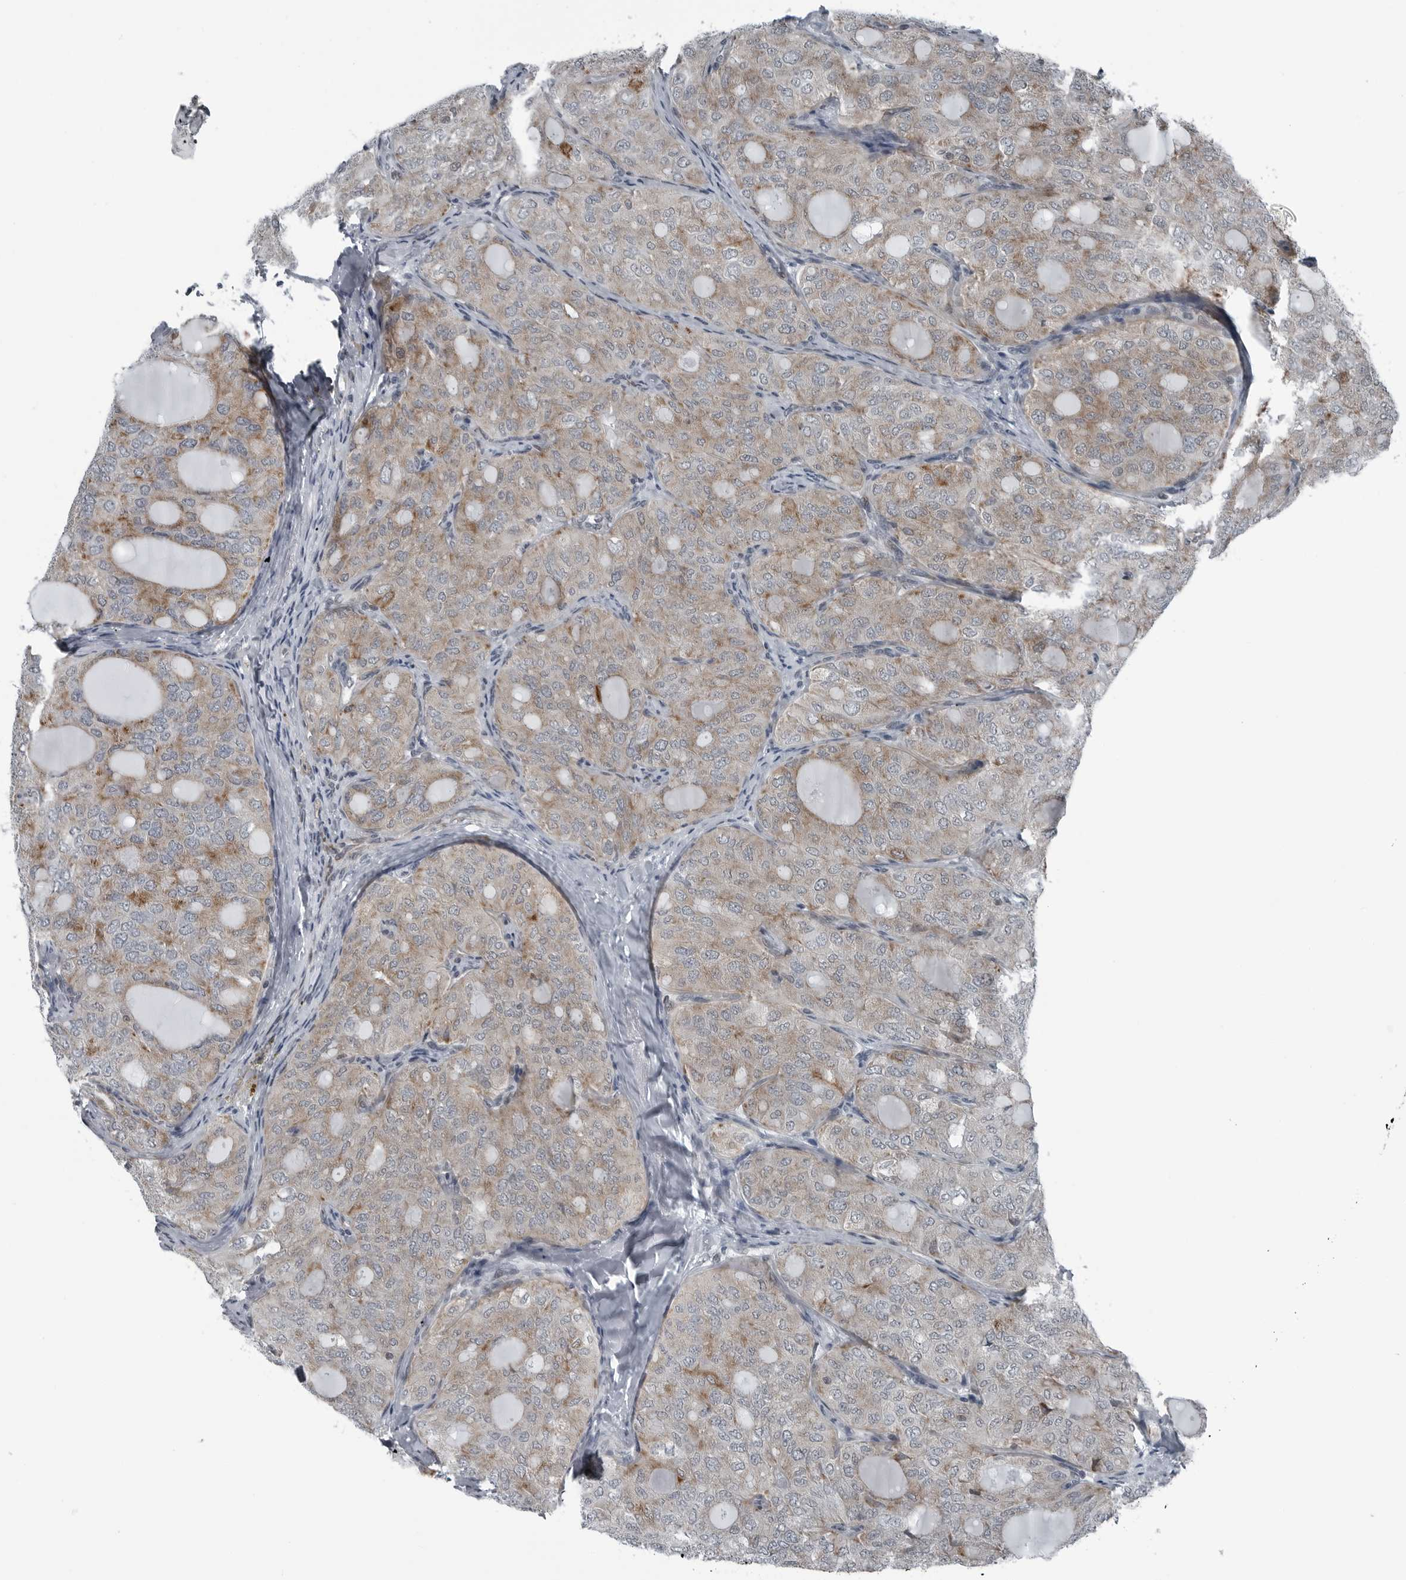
{"staining": {"intensity": "weak", "quantity": ">75%", "location": "cytoplasmic/membranous"}, "tissue": "thyroid cancer", "cell_type": "Tumor cells", "image_type": "cancer", "snomed": [{"axis": "morphology", "description": "Follicular adenoma carcinoma, NOS"}, {"axis": "topography", "description": "Thyroid gland"}], "caption": "DAB immunohistochemical staining of follicular adenoma carcinoma (thyroid) displays weak cytoplasmic/membranous protein staining in about >75% of tumor cells.", "gene": "GAK", "patient": {"sex": "male", "age": 75}}